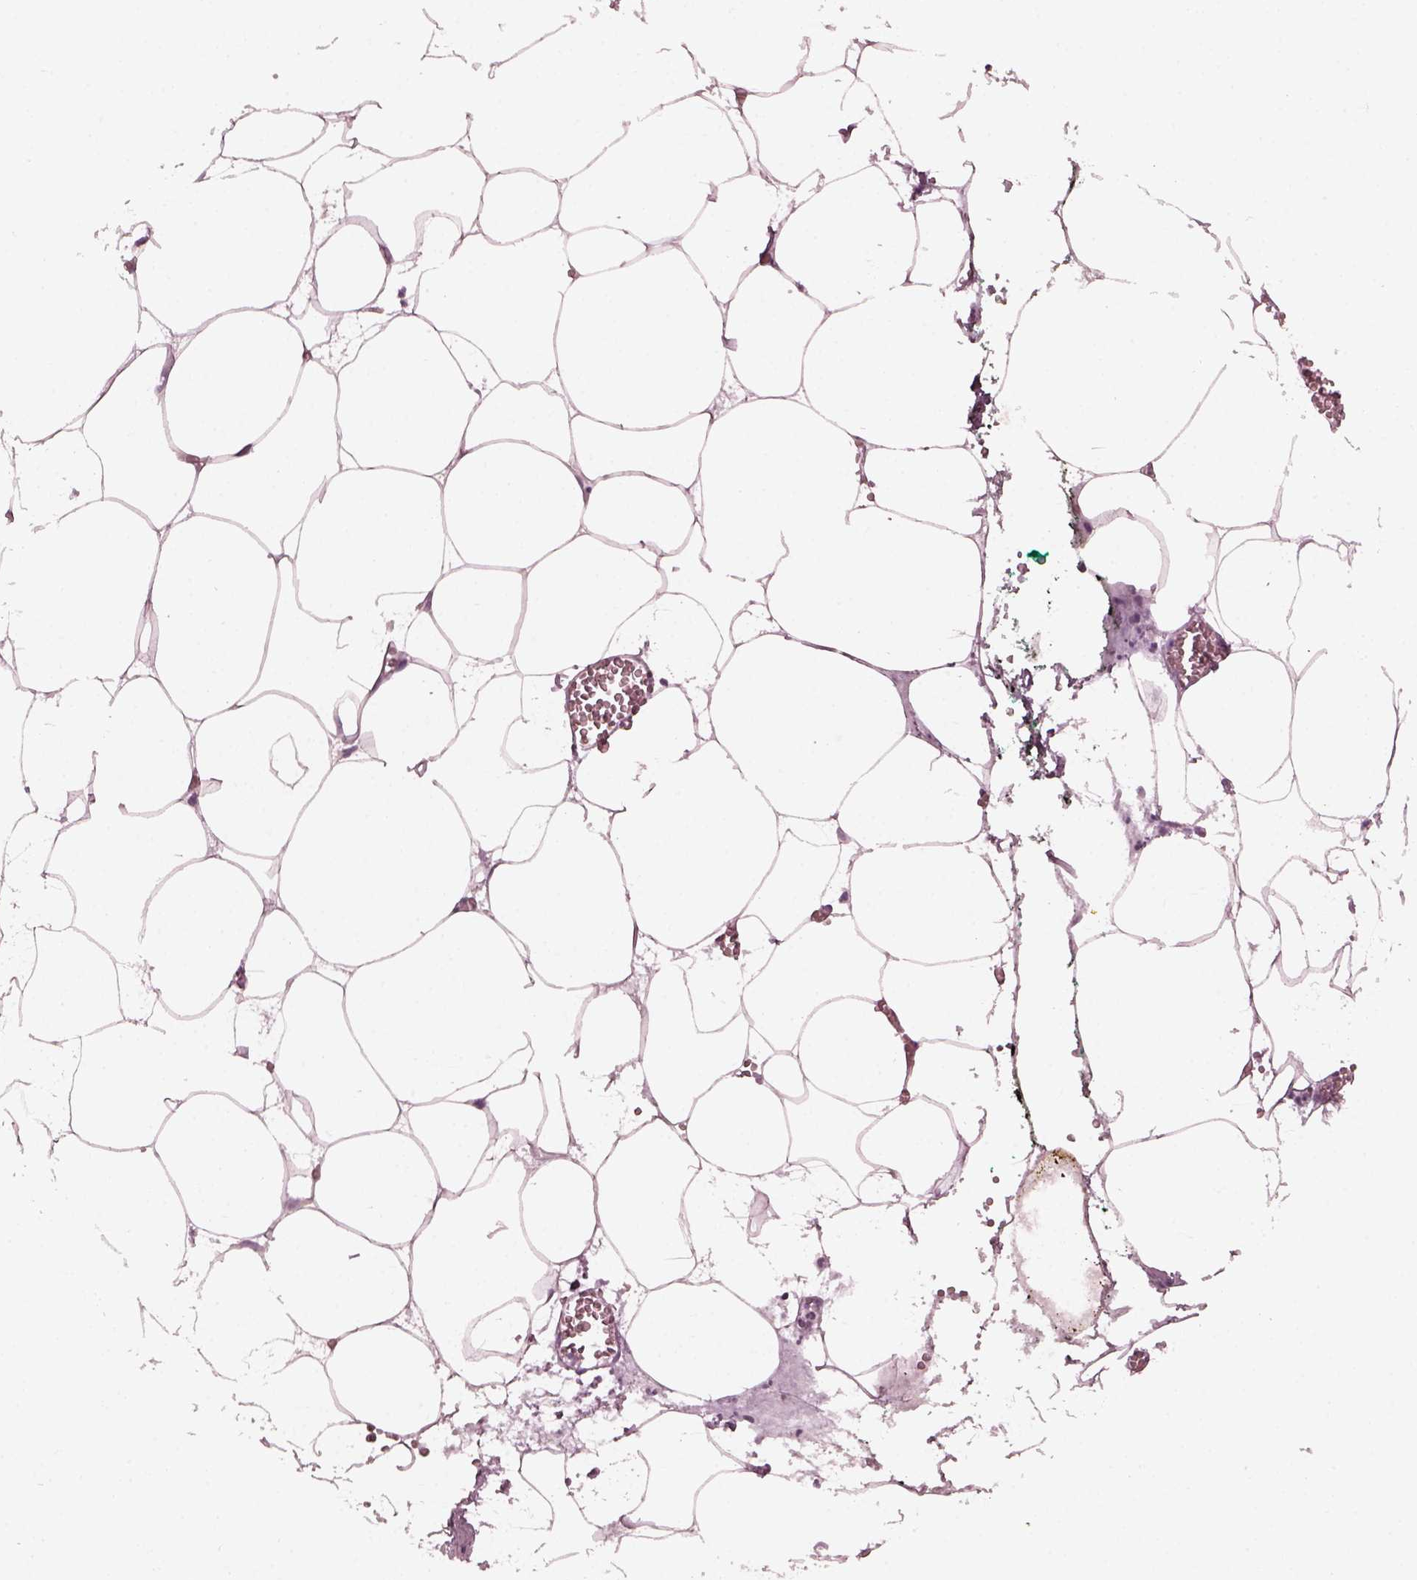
{"staining": {"intensity": "negative", "quantity": "none", "location": "none"}, "tissue": "adipose tissue", "cell_type": "Adipocytes", "image_type": "normal", "snomed": [{"axis": "morphology", "description": "Normal tissue, NOS"}, {"axis": "topography", "description": "Adipose tissue"}, {"axis": "topography", "description": "Pancreas"}, {"axis": "topography", "description": "Peripheral nerve tissue"}], "caption": "Immunohistochemistry (IHC) image of unremarkable adipose tissue: human adipose tissue stained with DAB demonstrates no significant protein expression in adipocytes.", "gene": "GRM6", "patient": {"sex": "female", "age": 58}}